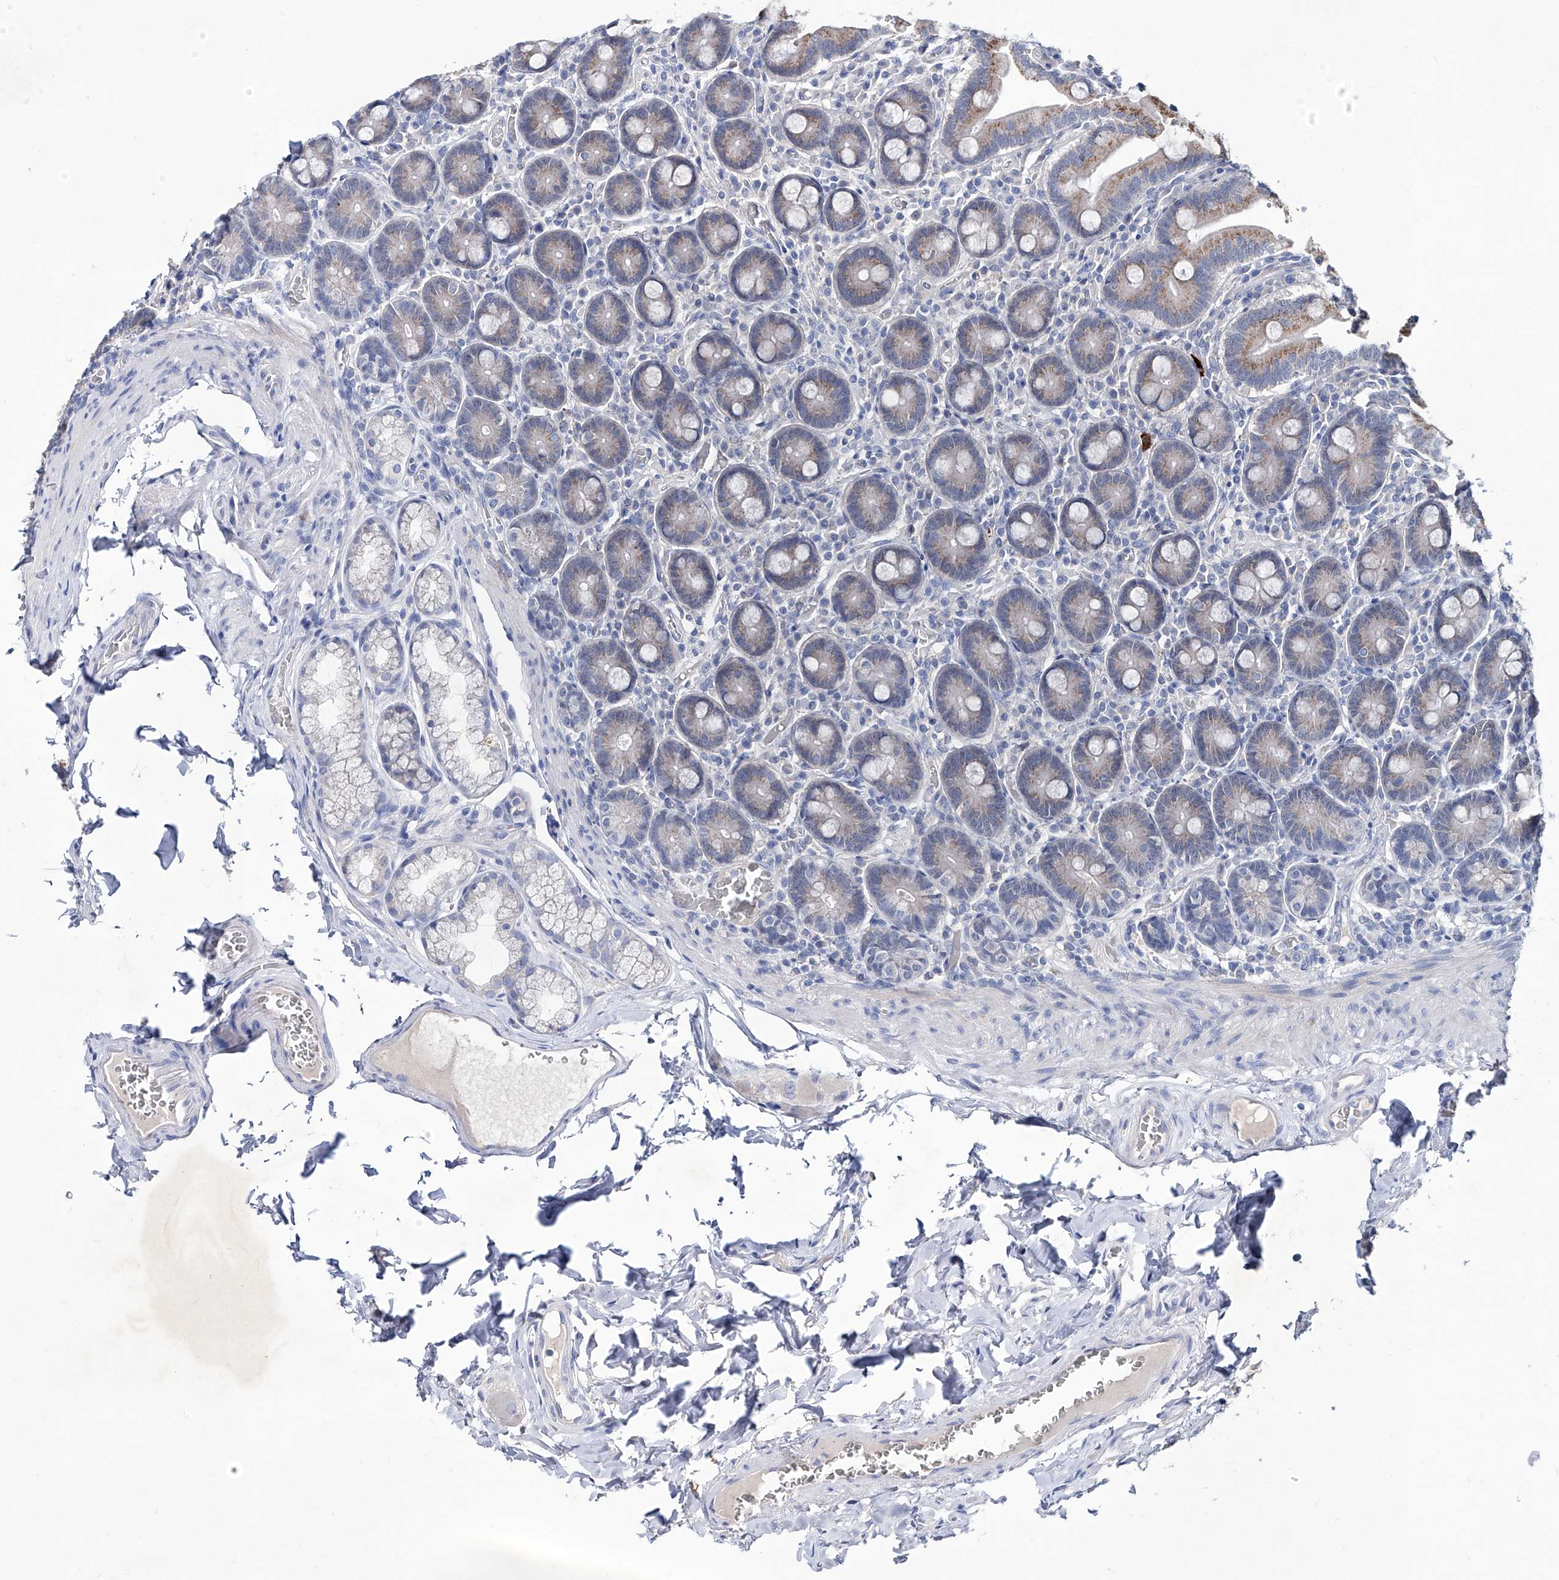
{"staining": {"intensity": "moderate", "quantity": "25%-75%", "location": "cytoplasmic/membranous"}, "tissue": "duodenum", "cell_type": "Glandular cells", "image_type": "normal", "snomed": [{"axis": "morphology", "description": "Normal tissue, NOS"}, {"axis": "topography", "description": "Duodenum"}], "caption": "Immunohistochemical staining of unremarkable duodenum reveals 25%-75% levels of moderate cytoplasmic/membranous protein expression in approximately 25%-75% of glandular cells.", "gene": "KLHL17", "patient": {"sex": "female", "age": 62}}